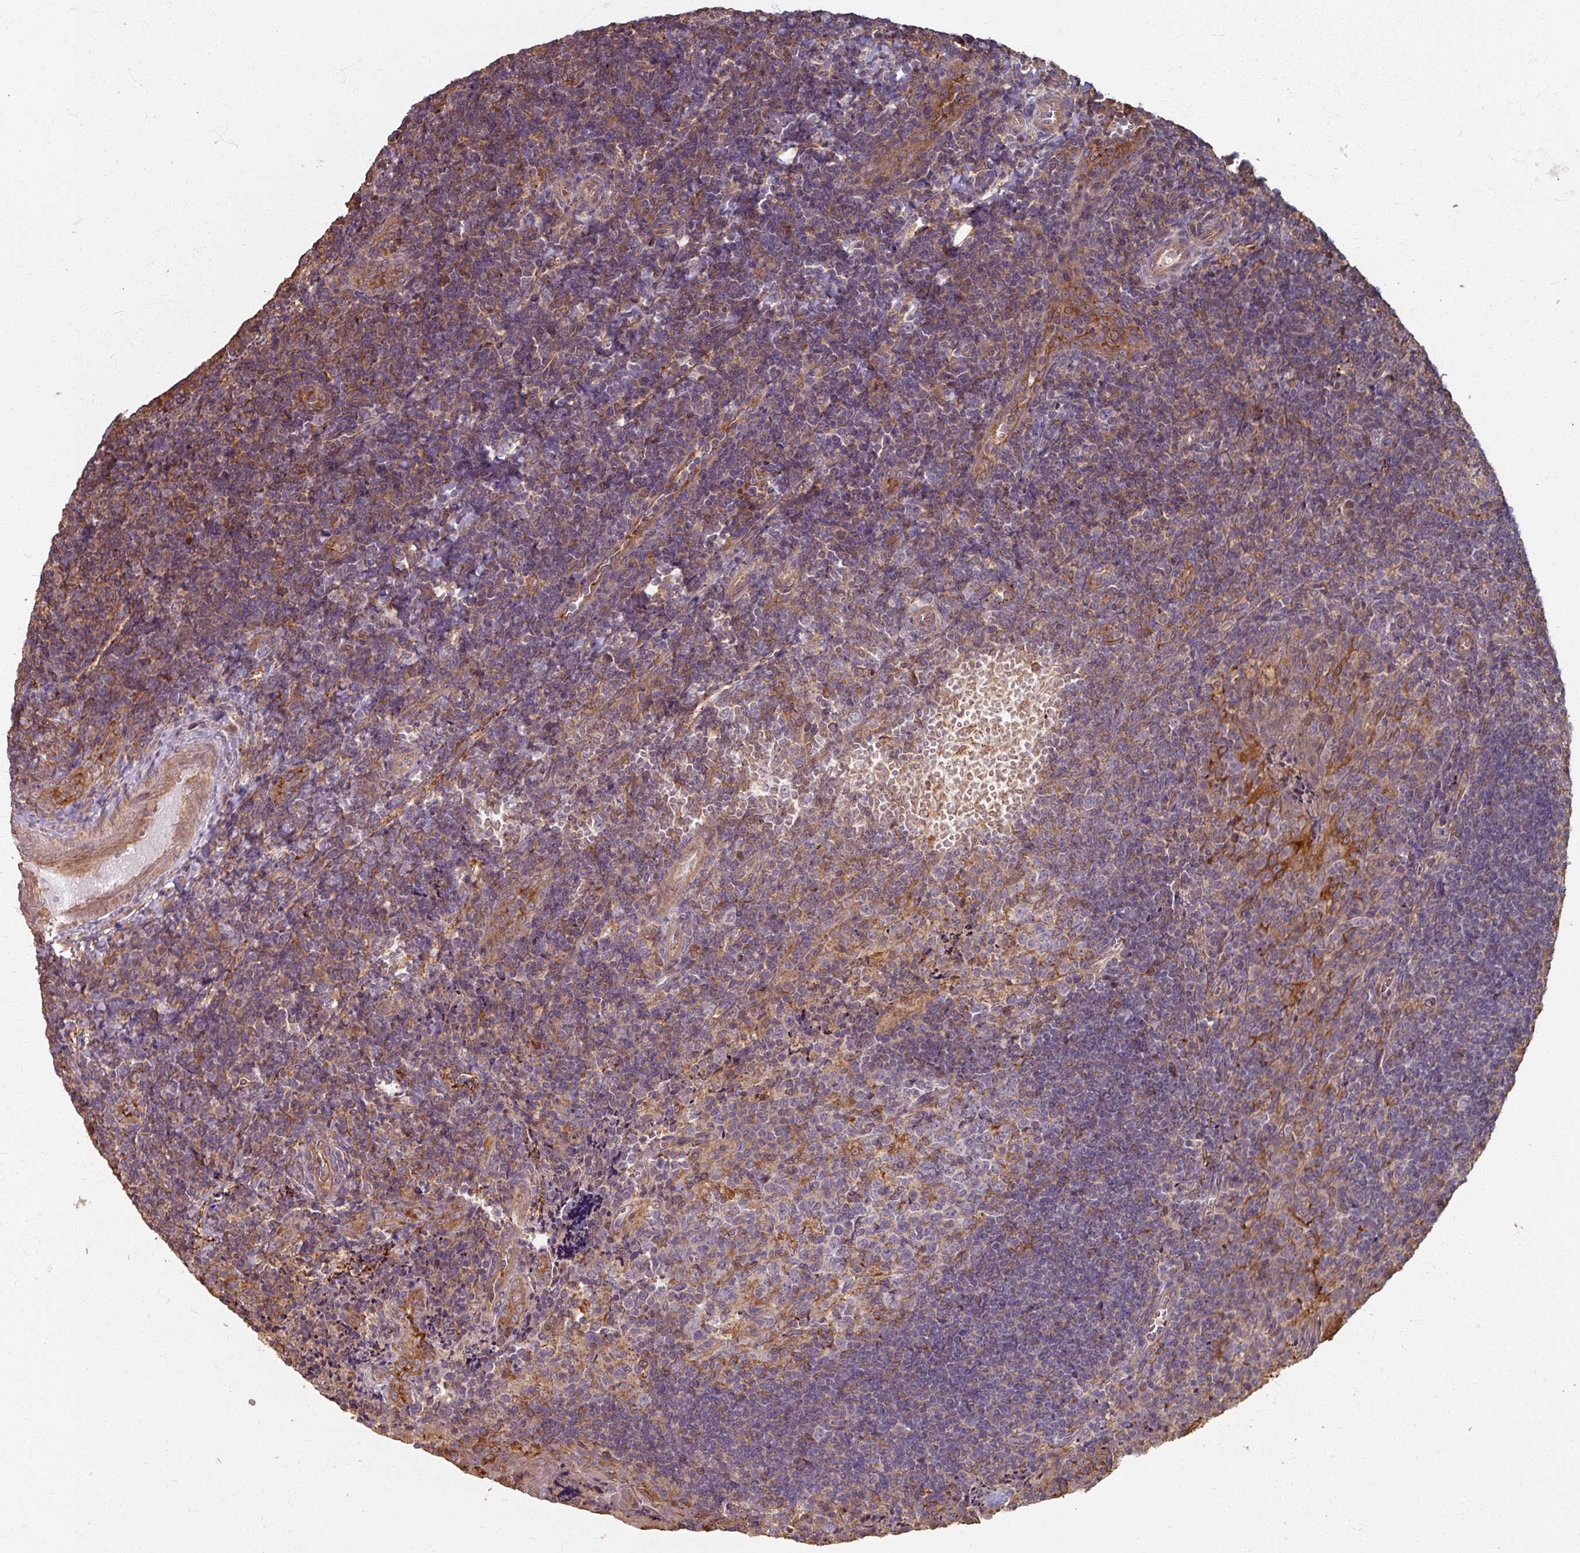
{"staining": {"intensity": "moderate", "quantity": "<25%", "location": "cytoplasmic/membranous"}, "tissue": "tonsil", "cell_type": "Germinal center cells", "image_type": "normal", "snomed": [{"axis": "morphology", "description": "Normal tissue, NOS"}, {"axis": "topography", "description": "Tonsil"}], "caption": "Protein expression analysis of unremarkable human tonsil reveals moderate cytoplasmic/membranous expression in about <25% of germinal center cells. (IHC, brightfield microscopy, high magnification).", "gene": "CCDC68", "patient": {"sex": "male", "age": 17}}